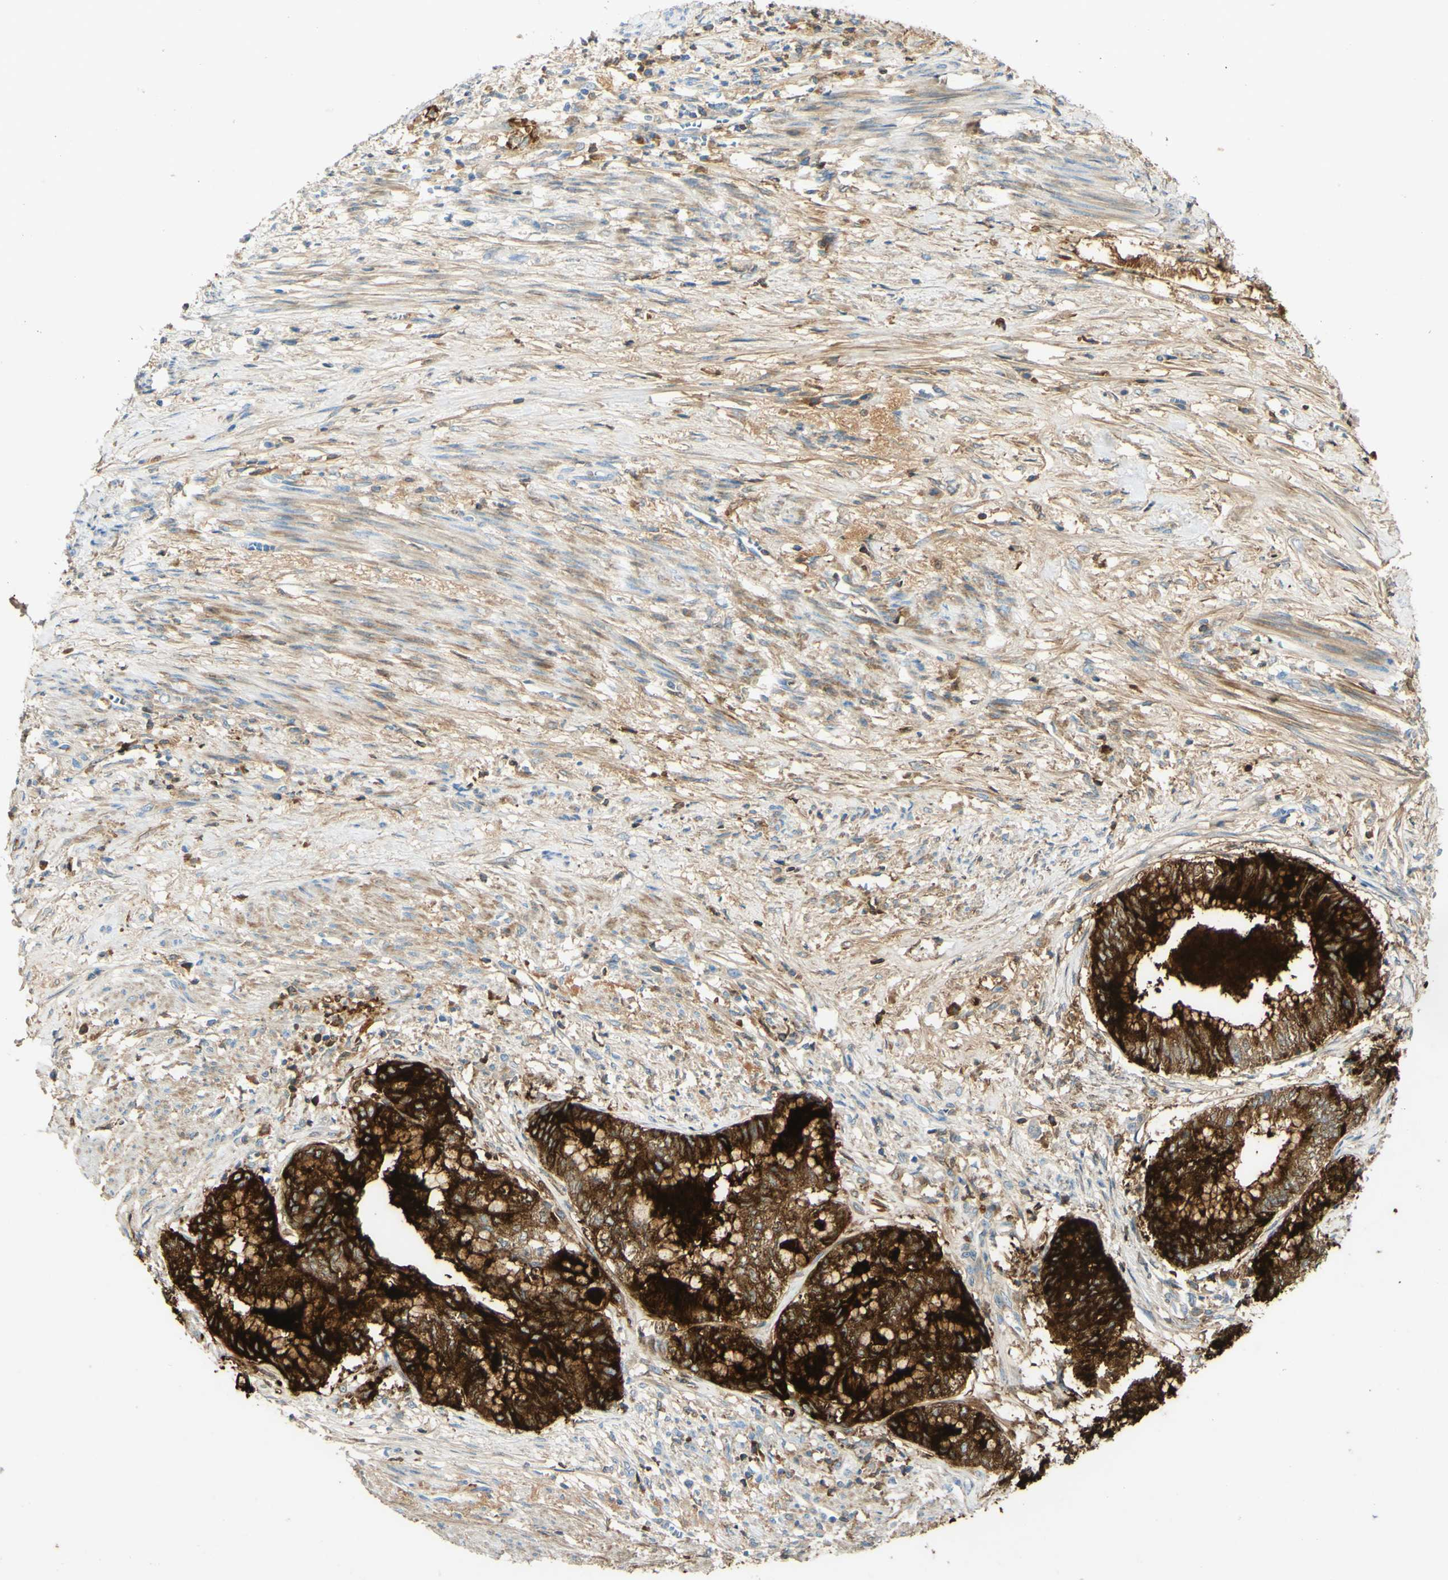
{"staining": {"intensity": "strong", "quantity": ">75%", "location": "cytoplasmic/membranous"}, "tissue": "endometrial cancer", "cell_type": "Tumor cells", "image_type": "cancer", "snomed": [{"axis": "morphology", "description": "Necrosis, NOS"}, {"axis": "morphology", "description": "Adenocarcinoma, NOS"}, {"axis": "topography", "description": "Endometrium"}], "caption": "Brown immunohistochemical staining in adenocarcinoma (endometrial) demonstrates strong cytoplasmic/membranous positivity in about >75% of tumor cells.", "gene": "PIGR", "patient": {"sex": "female", "age": 79}}